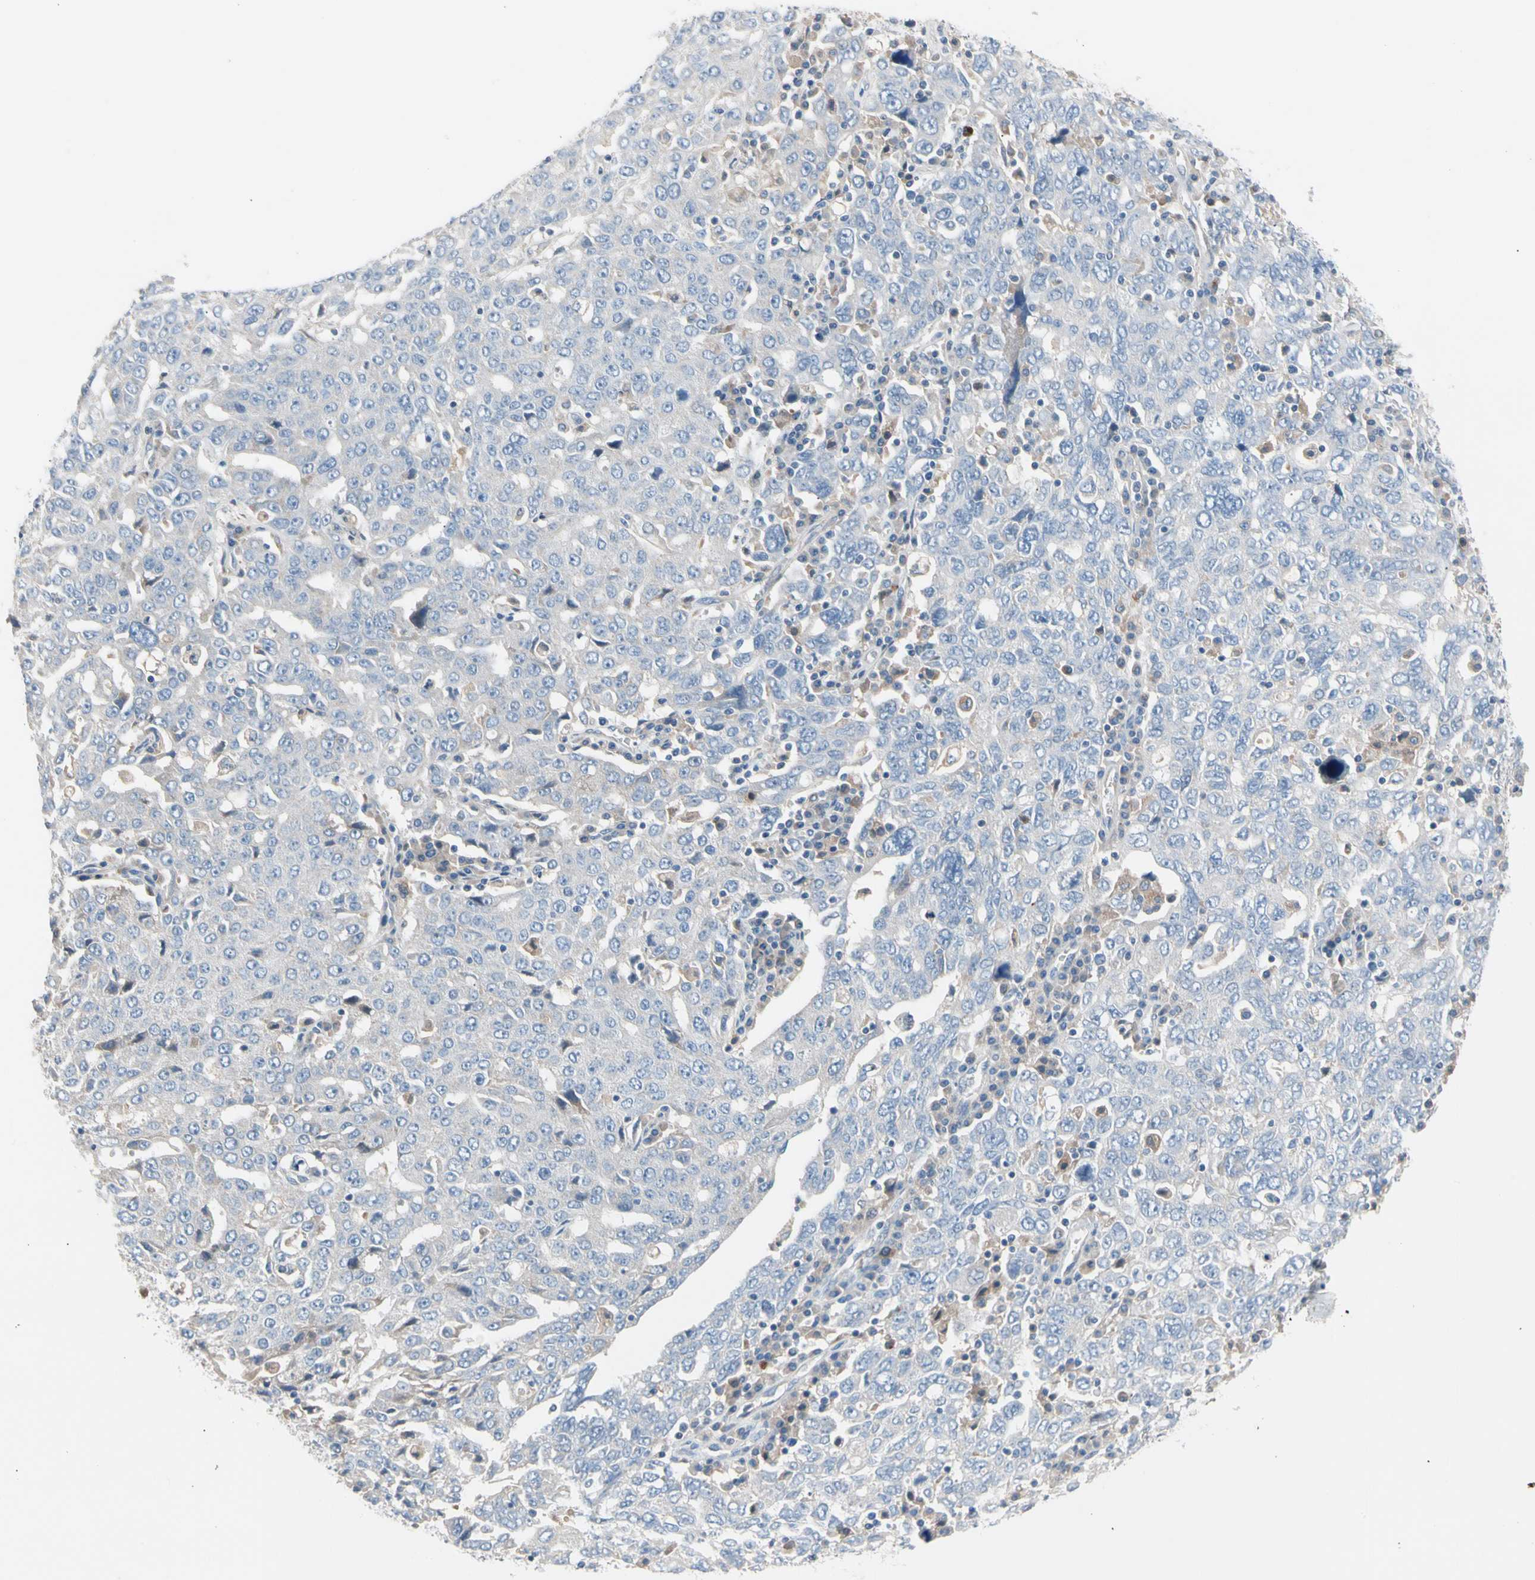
{"staining": {"intensity": "weak", "quantity": "<25%", "location": "cytoplasmic/membranous"}, "tissue": "ovarian cancer", "cell_type": "Tumor cells", "image_type": "cancer", "snomed": [{"axis": "morphology", "description": "Carcinoma, endometroid"}, {"axis": "topography", "description": "Ovary"}], "caption": "High magnification brightfield microscopy of ovarian cancer (endometroid carcinoma) stained with DAB (brown) and counterstained with hematoxylin (blue): tumor cells show no significant expression. (IHC, brightfield microscopy, high magnification).", "gene": "CASQ1", "patient": {"sex": "female", "age": 62}}